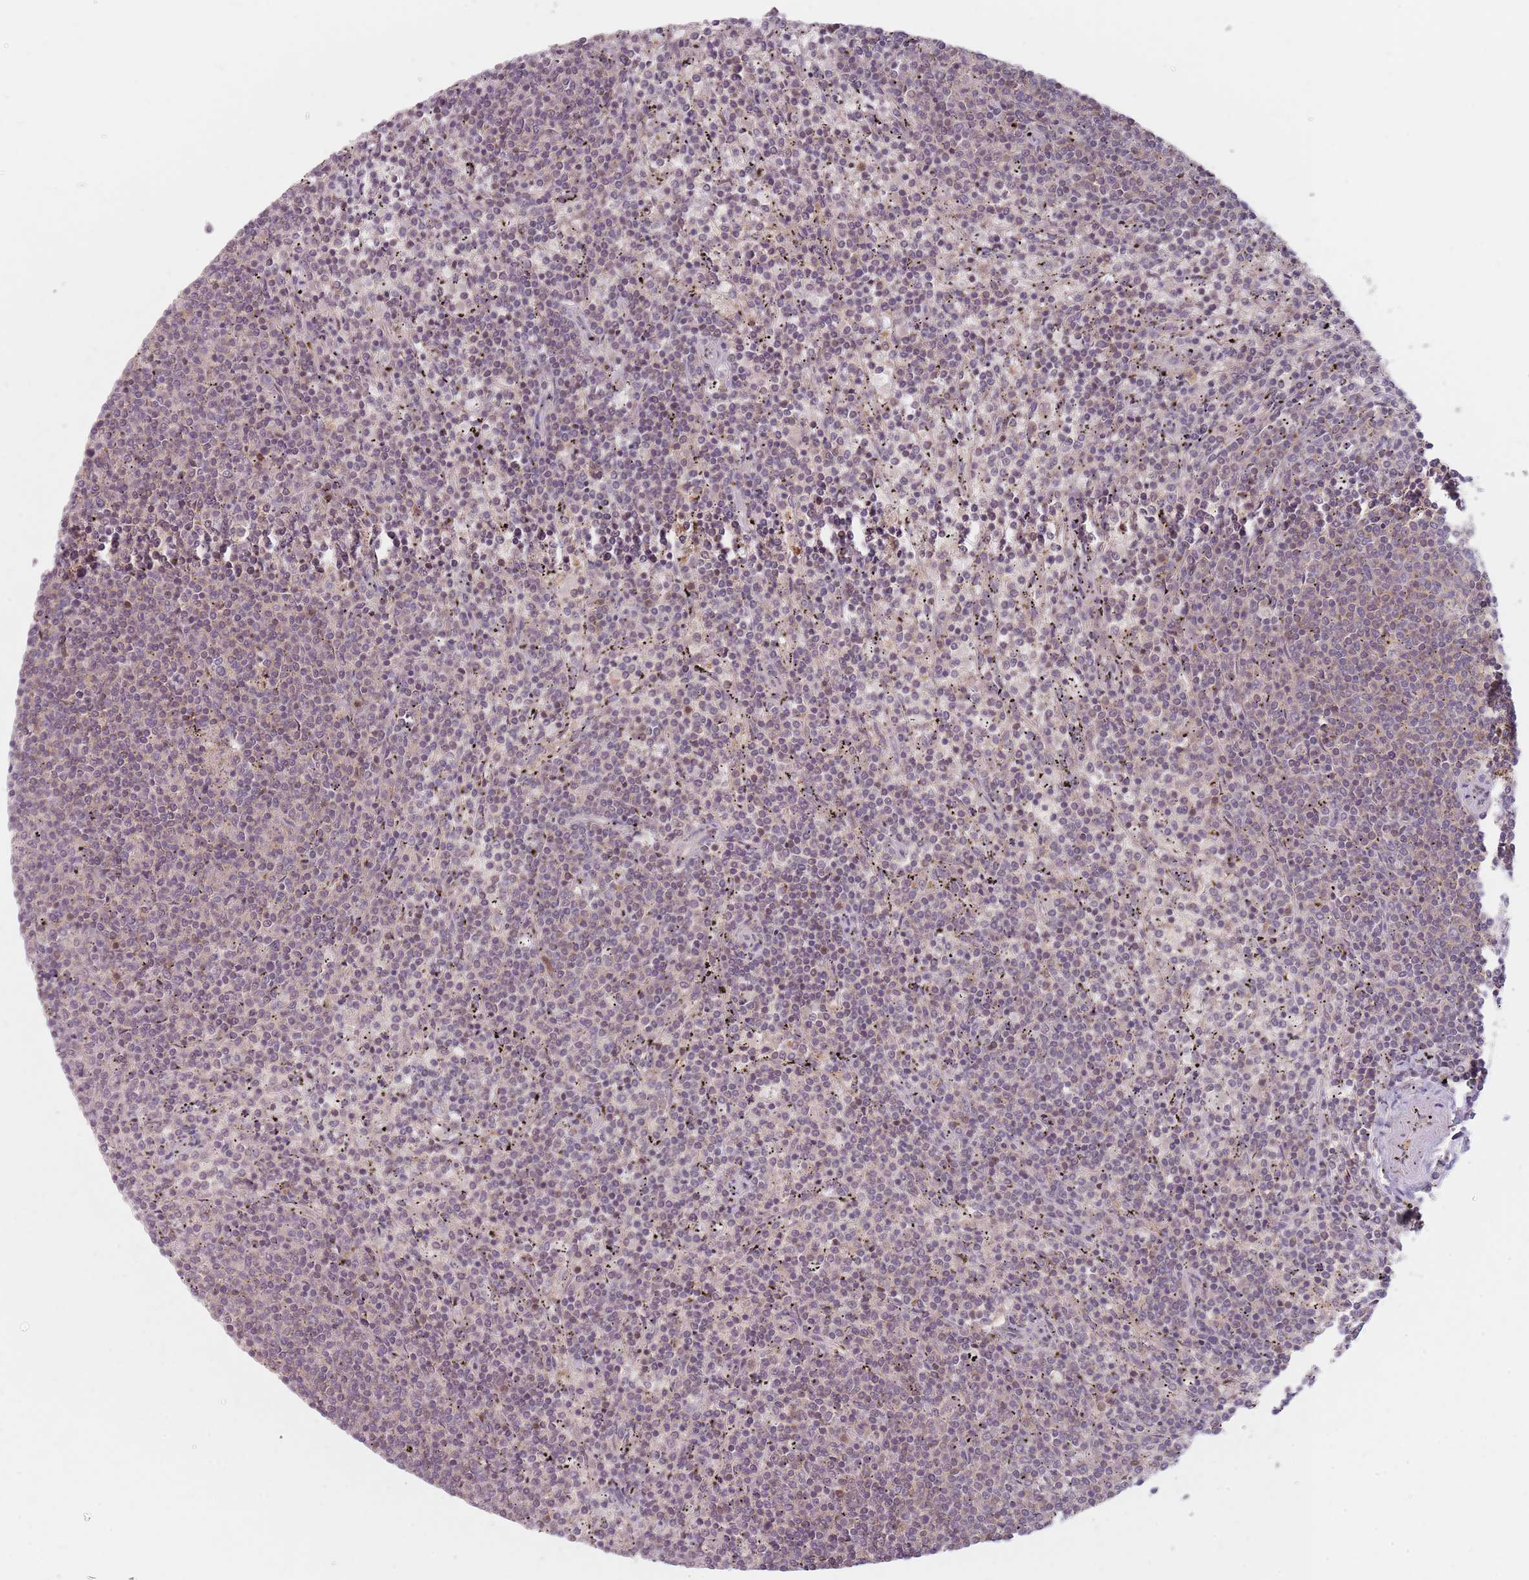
{"staining": {"intensity": "negative", "quantity": "none", "location": "none"}, "tissue": "lymphoma", "cell_type": "Tumor cells", "image_type": "cancer", "snomed": [{"axis": "morphology", "description": "Malignant lymphoma, non-Hodgkin's type, Low grade"}, {"axis": "topography", "description": "Spleen"}], "caption": "DAB immunohistochemical staining of malignant lymphoma, non-Hodgkin's type (low-grade) shows no significant staining in tumor cells.", "gene": "NAXE", "patient": {"sex": "female", "age": 50}}